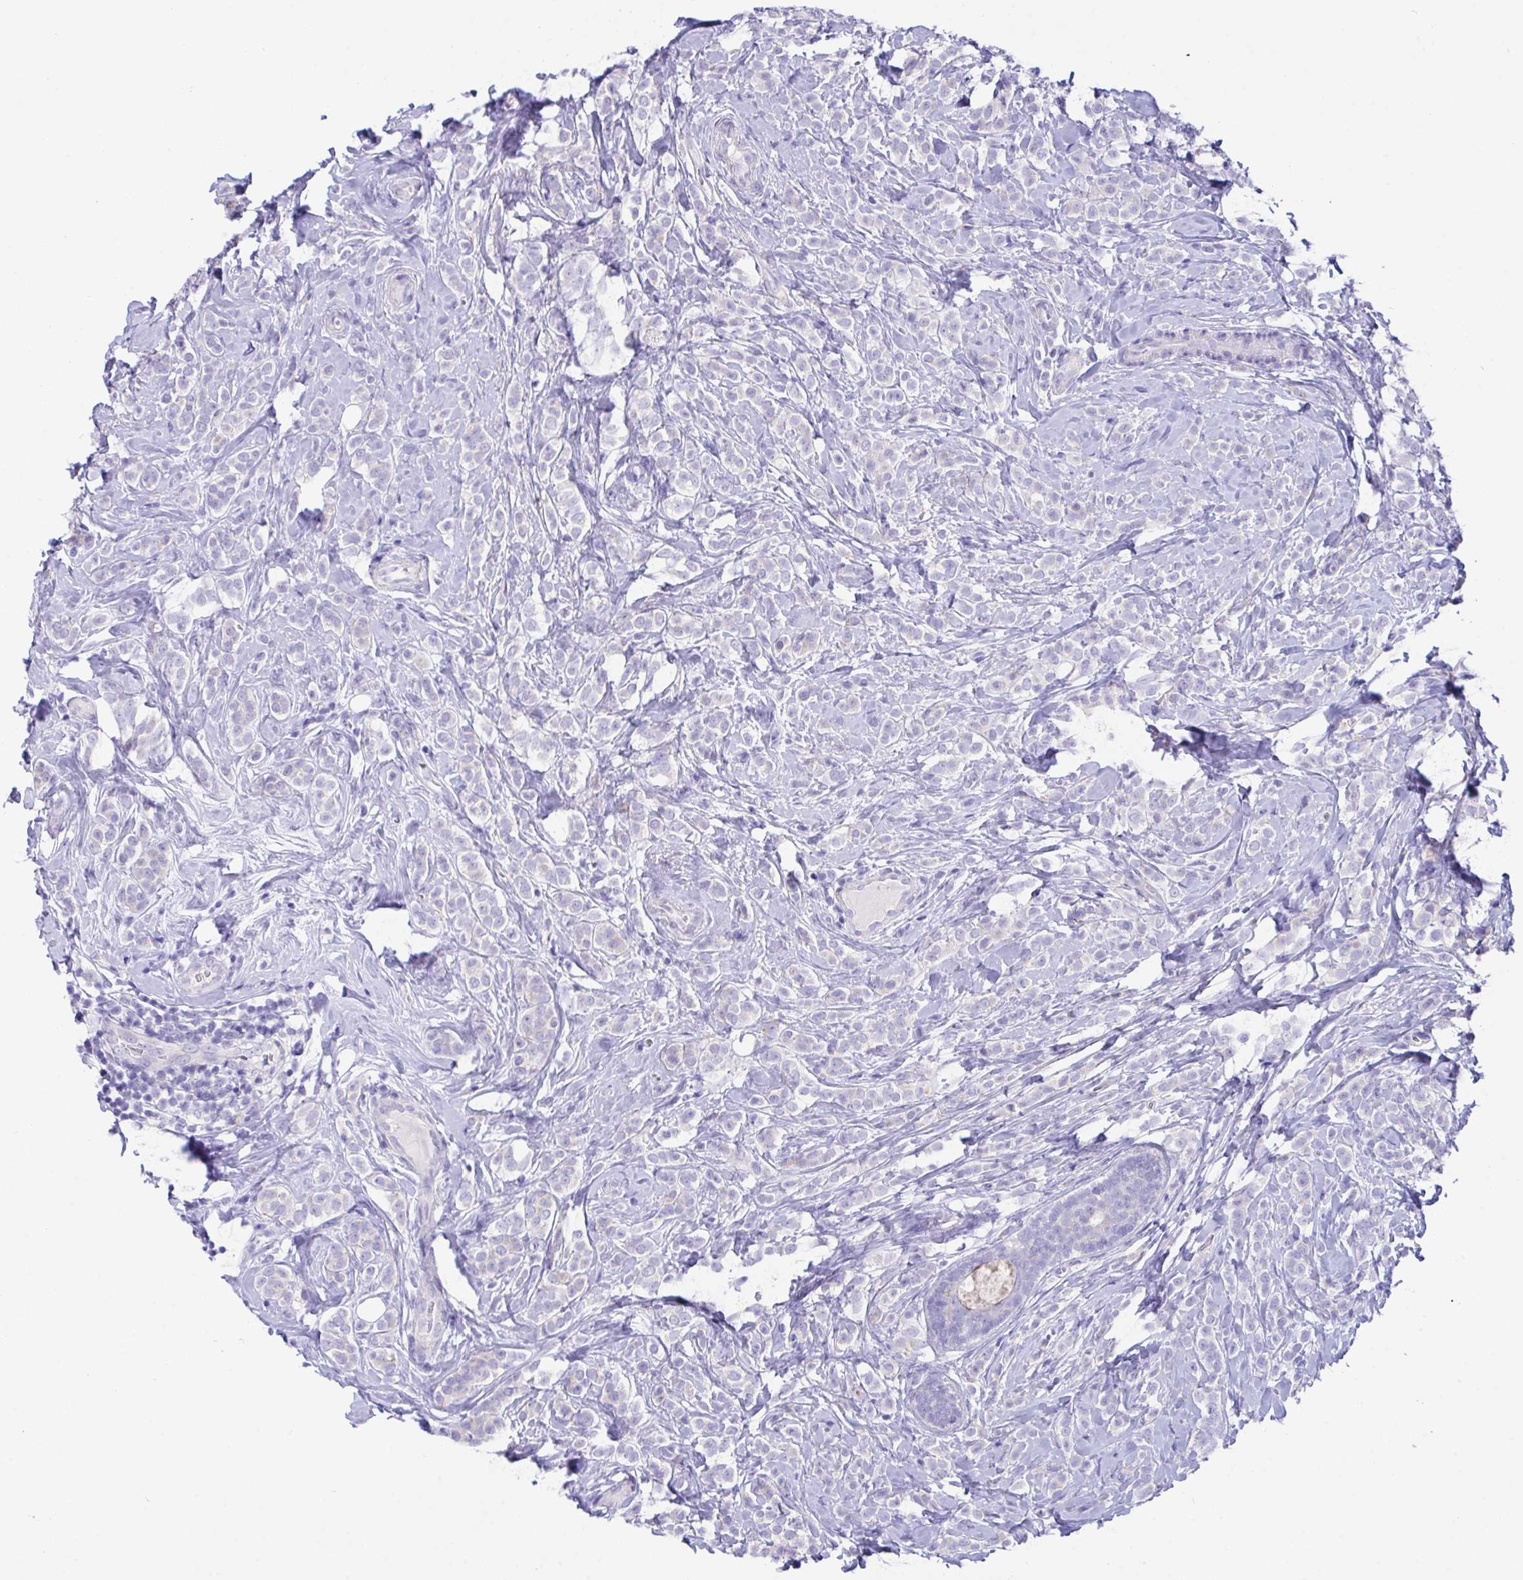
{"staining": {"intensity": "negative", "quantity": "none", "location": "none"}, "tissue": "breast cancer", "cell_type": "Tumor cells", "image_type": "cancer", "snomed": [{"axis": "morphology", "description": "Lobular carcinoma"}, {"axis": "topography", "description": "Breast"}], "caption": "Immunohistochemical staining of human breast cancer reveals no significant positivity in tumor cells.", "gene": "TMEM106B", "patient": {"sex": "female", "age": 49}}